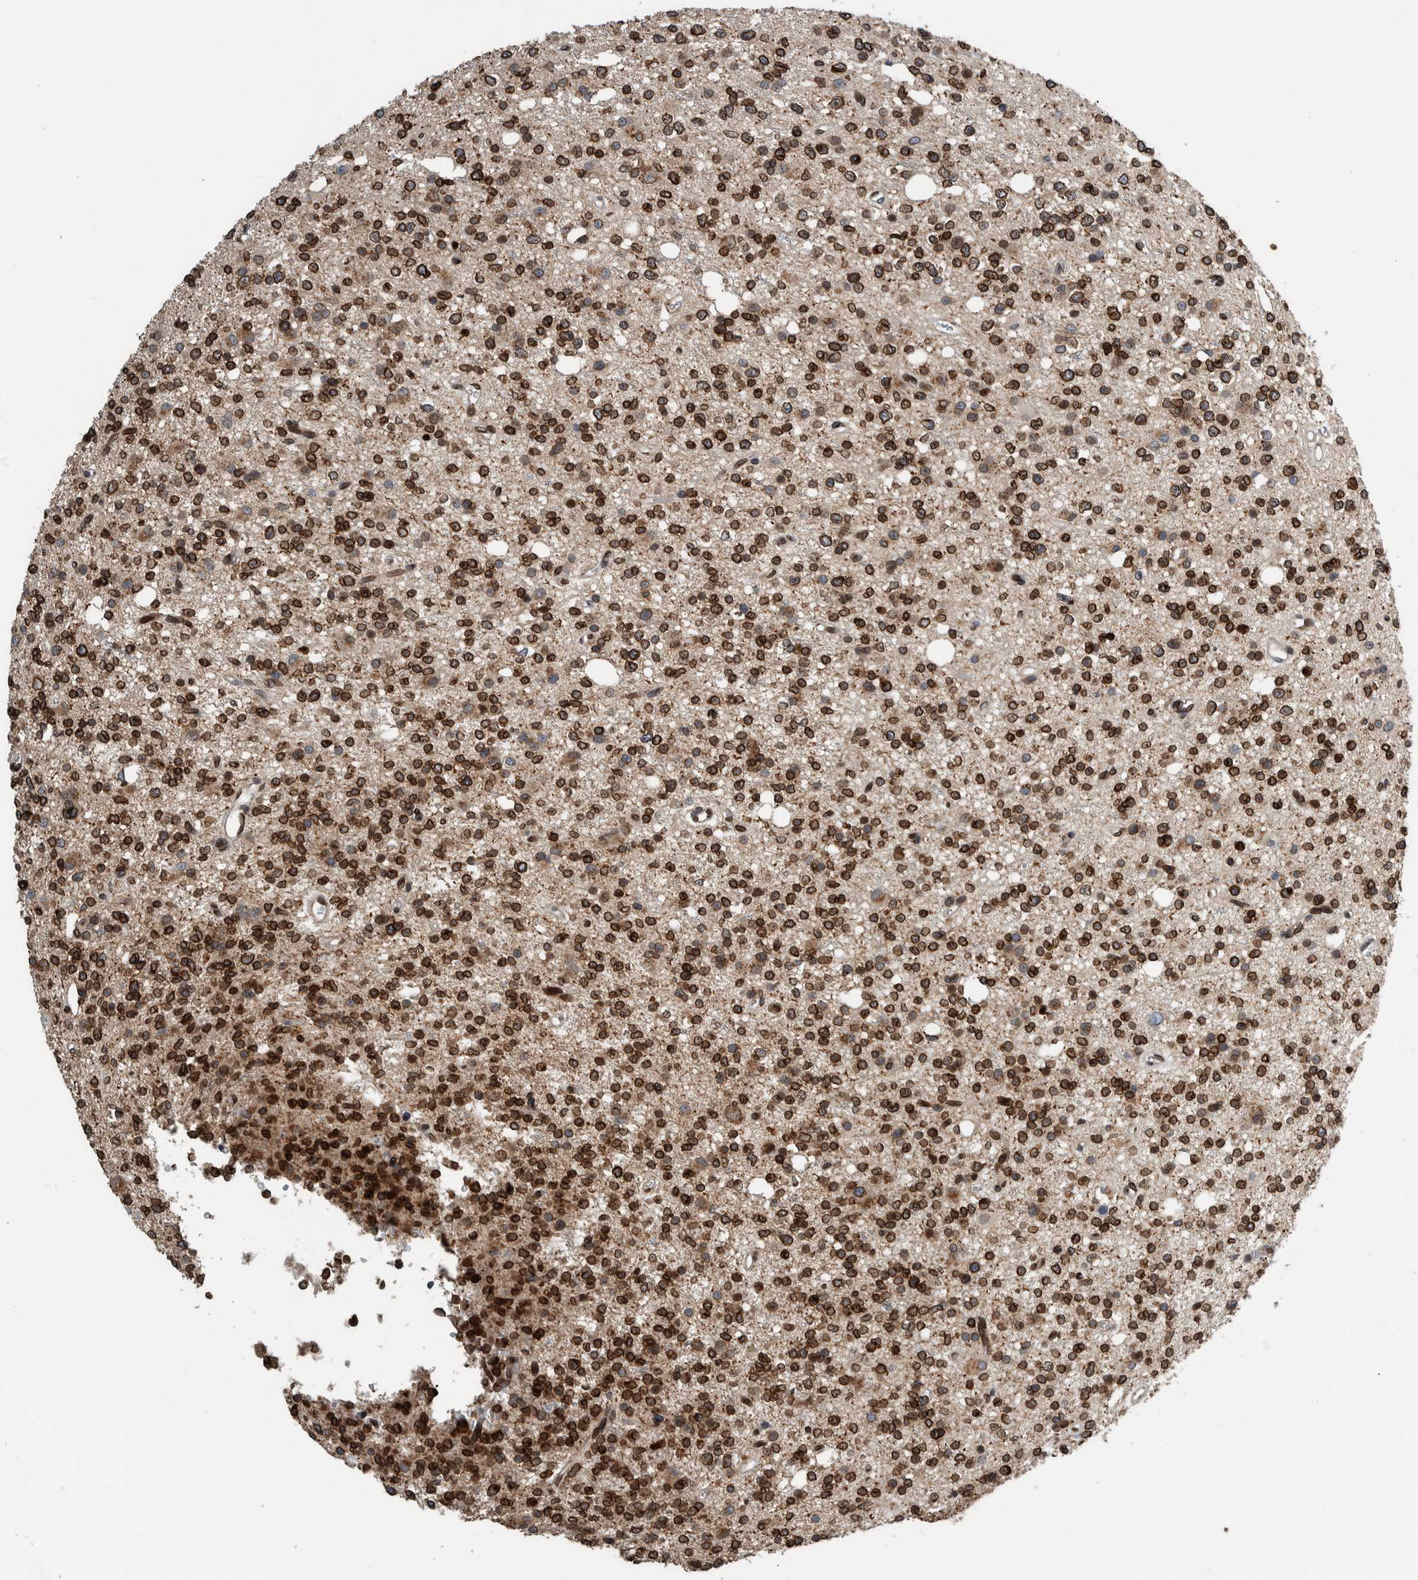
{"staining": {"intensity": "strong", "quantity": ">75%", "location": "cytoplasmic/membranous,nuclear"}, "tissue": "glioma", "cell_type": "Tumor cells", "image_type": "cancer", "snomed": [{"axis": "morphology", "description": "Glioma, malignant, High grade"}, {"axis": "topography", "description": "Brain"}], "caption": "The image demonstrates staining of glioma, revealing strong cytoplasmic/membranous and nuclear protein expression (brown color) within tumor cells.", "gene": "FAM135B", "patient": {"sex": "female", "age": 62}}